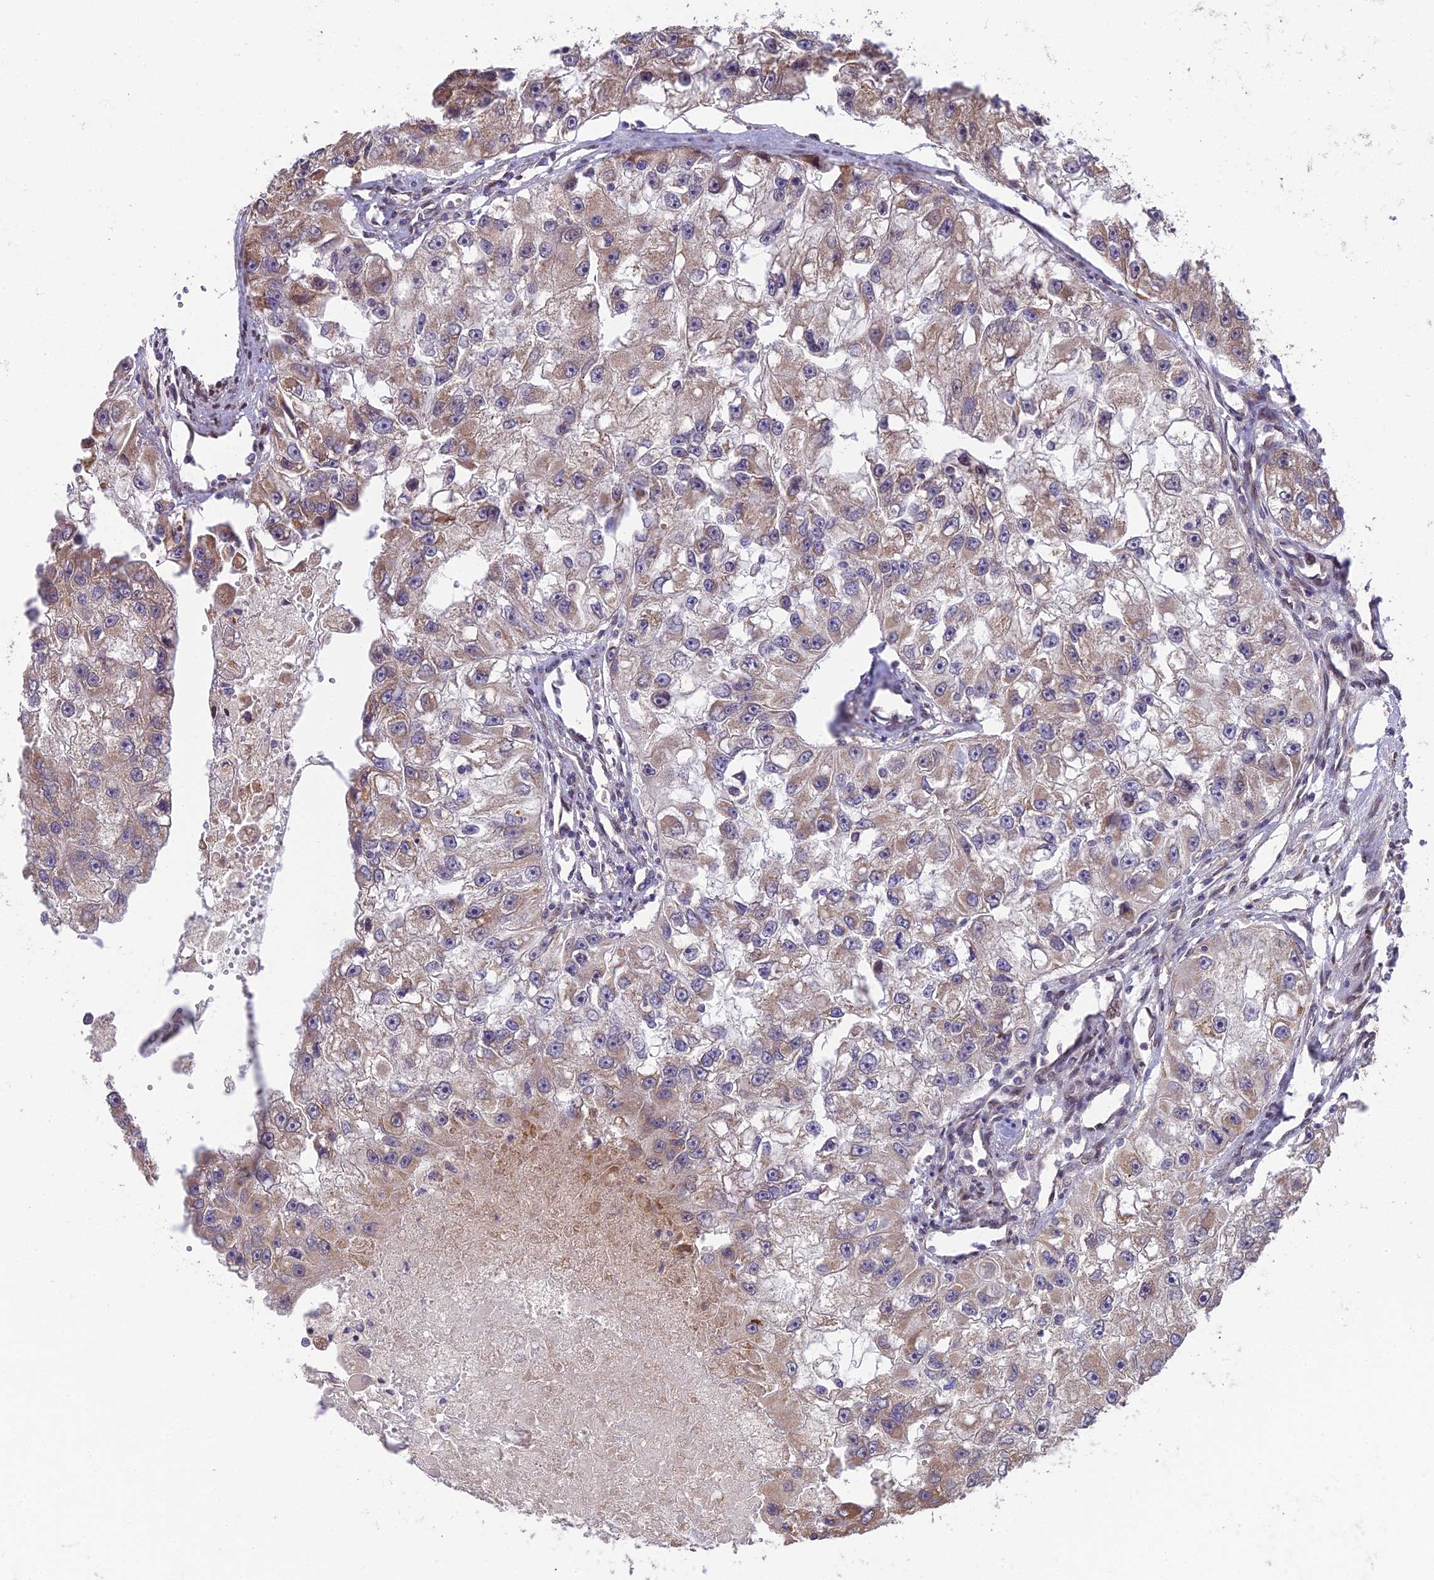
{"staining": {"intensity": "weak", "quantity": "25%-75%", "location": "cytoplasmic/membranous"}, "tissue": "renal cancer", "cell_type": "Tumor cells", "image_type": "cancer", "snomed": [{"axis": "morphology", "description": "Adenocarcinoma, NOS"}, {"axis": "topography", "description": "Kidney"}], "caption": "A brown stain shows weak cytoplasmic/membranous staining of a protein in renal cancer tumor cells. The protein of interest is shown in brown color, while the nuclei are stained blue.", "gene": "CYP2R1", "patient": {"sex": "male", "age": 63}}